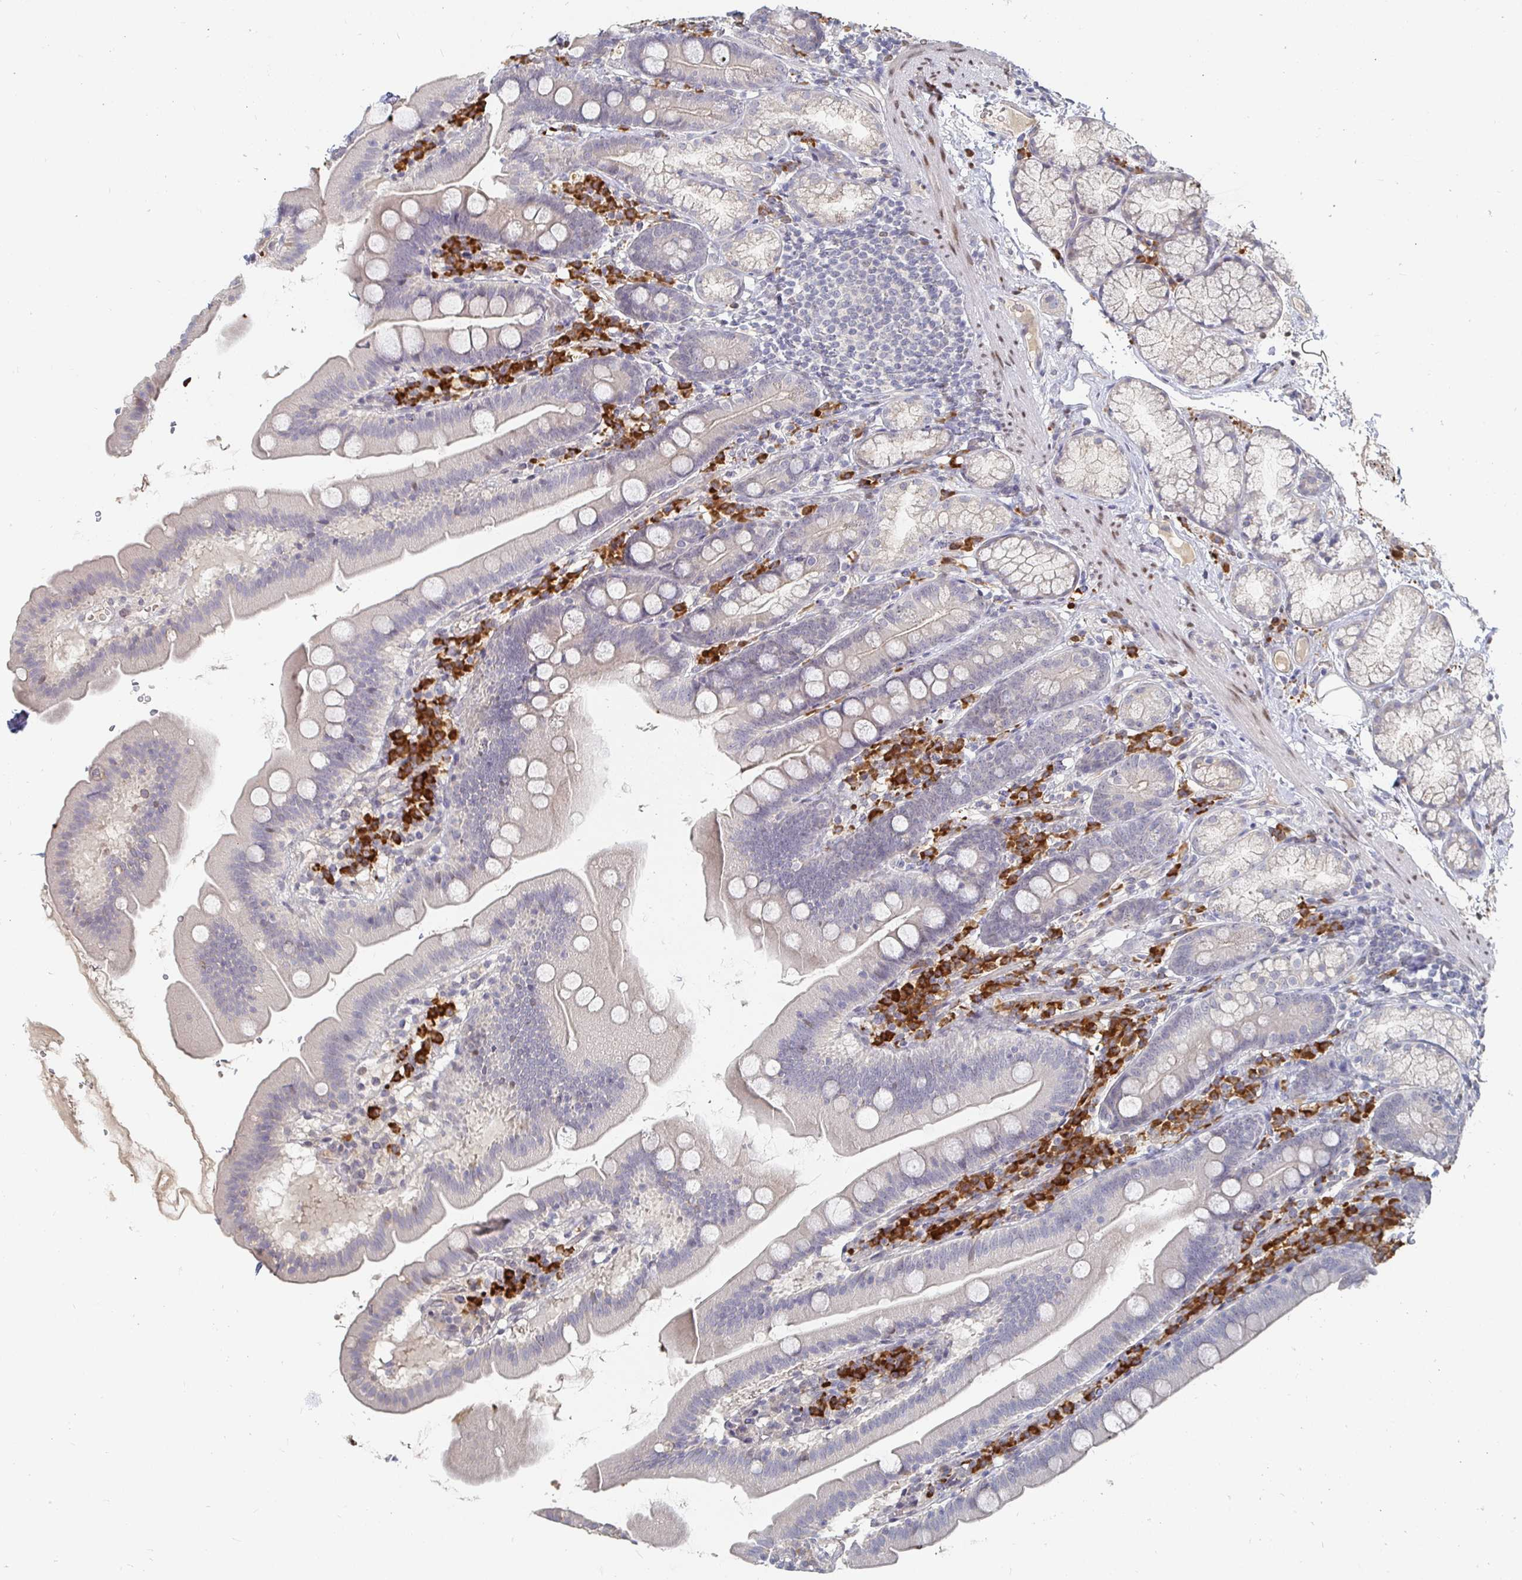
{"staining": {"intensity": "weak", "quantity": "<25%", "location": "nuclear"}, "tissue": "duodenum", "cell_type": "Glandular cells", "image_type": "normal", "snomed": [{"axis": "morphology", "description": "Normal tissue, NOS"}, {"axis": "topography", "description": "Duodenum"}], "caption": "A histopathology image of human duodenum is negative for staining in glandular cells. (DAB (3,3'-diaminobenzidine) IHC with hematoxylin counter stain).", "gene": "MEIS1", "patient": {"sex": "female", "age": 67}}